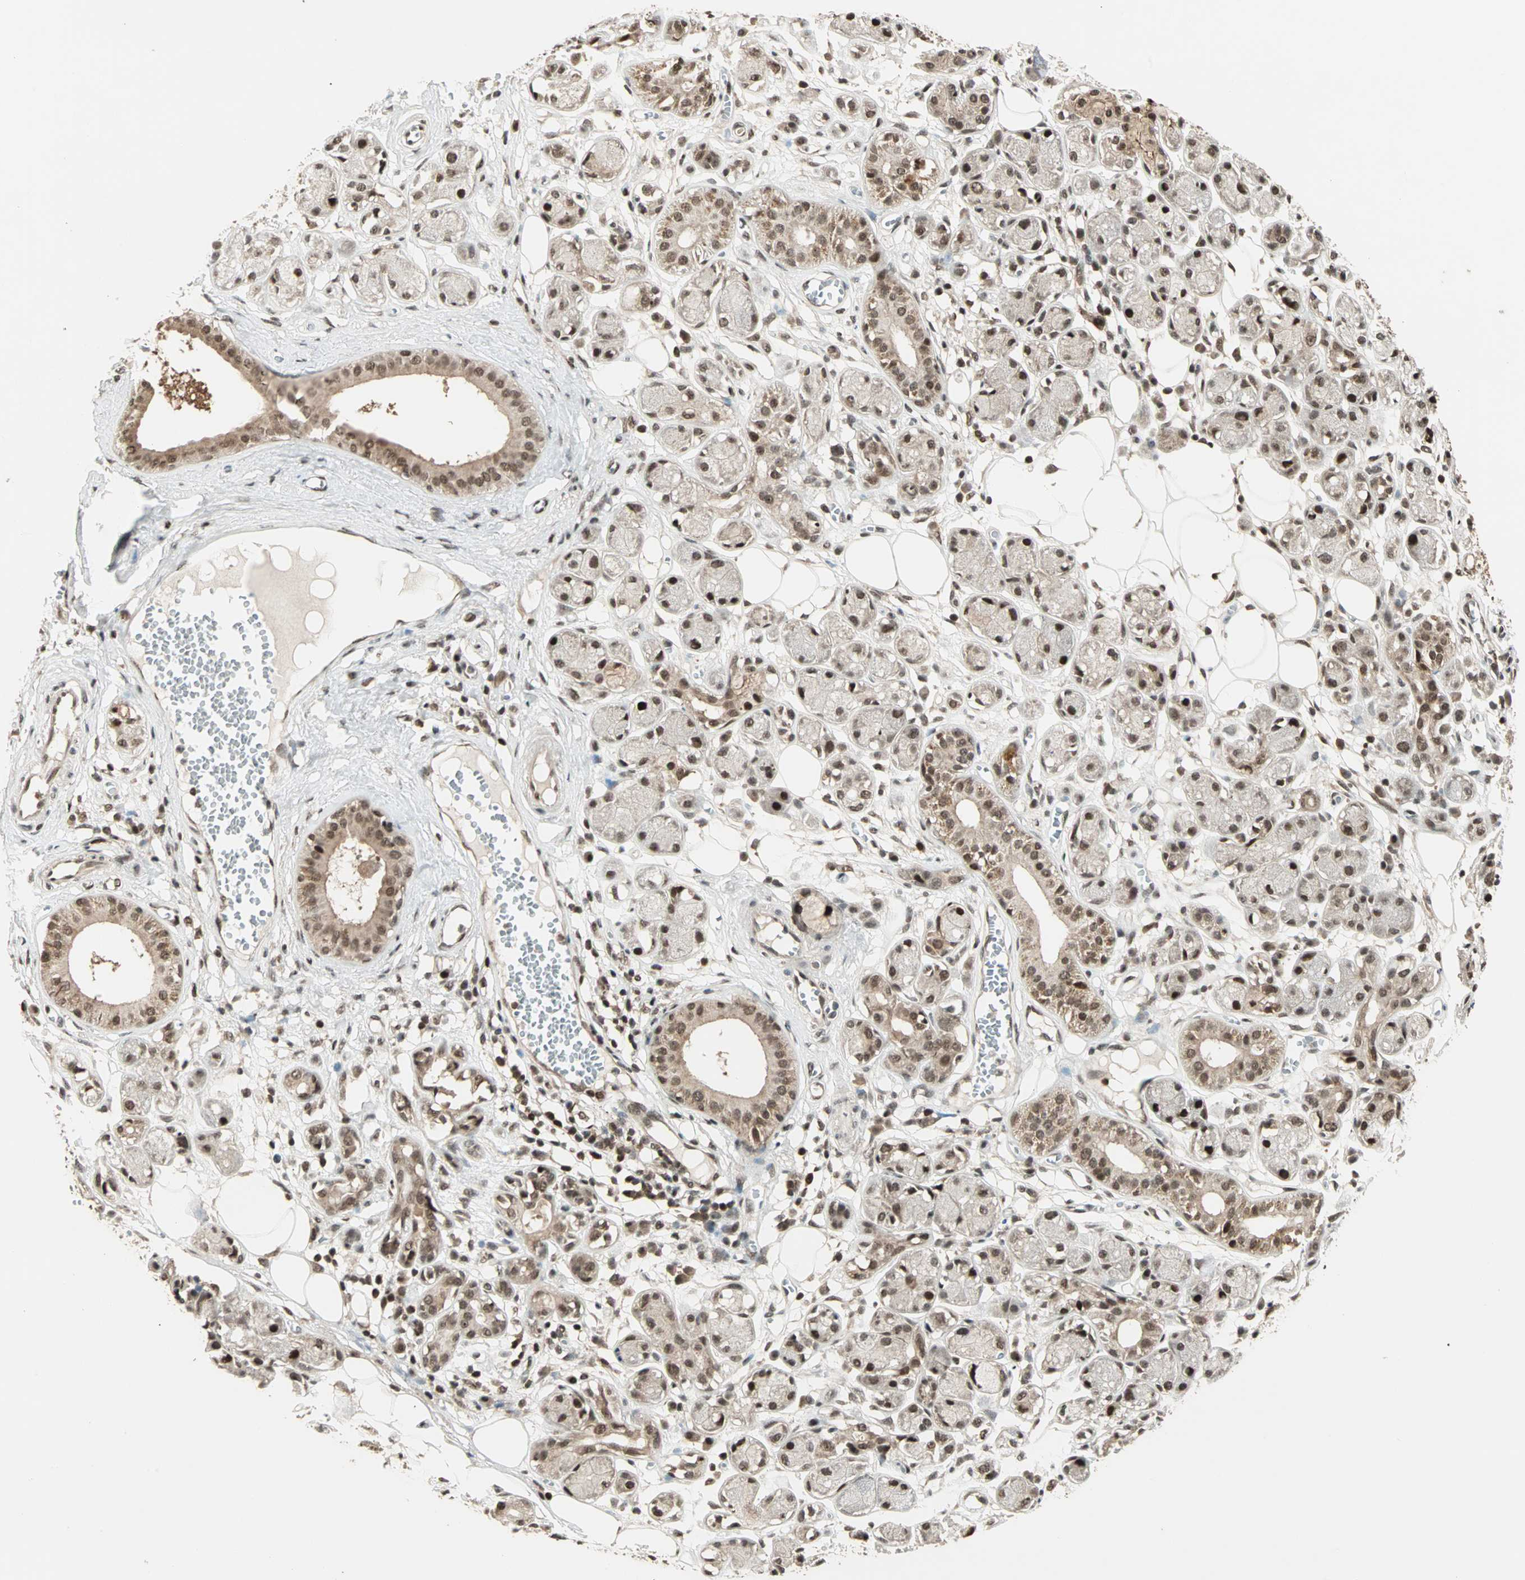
{"staining": {"intensity": "moderate", "quantity": "25%-75%", "location": "nuclear"}, "tissue": "adipose tissue", "cell_type": "Adipocytes", "image_type": "normal", "snomed": [{"axis": "morphology", "description": "Normal tissue, NOS"}, {"axis": "morphology", "description": "Inflammation, NOS"}, {"axis": "topography", "description": "Vascular tissue"}, {"axis": "topography", "description": "Salivary gland"}], "caption": "This is a micrograph of IHC staining of unremarkable adipose tissue, which shows moderate expression in the nuclear of adipocytes.", "gene": "ZNF44", "patient": {"sex": "female", "age": 75}}